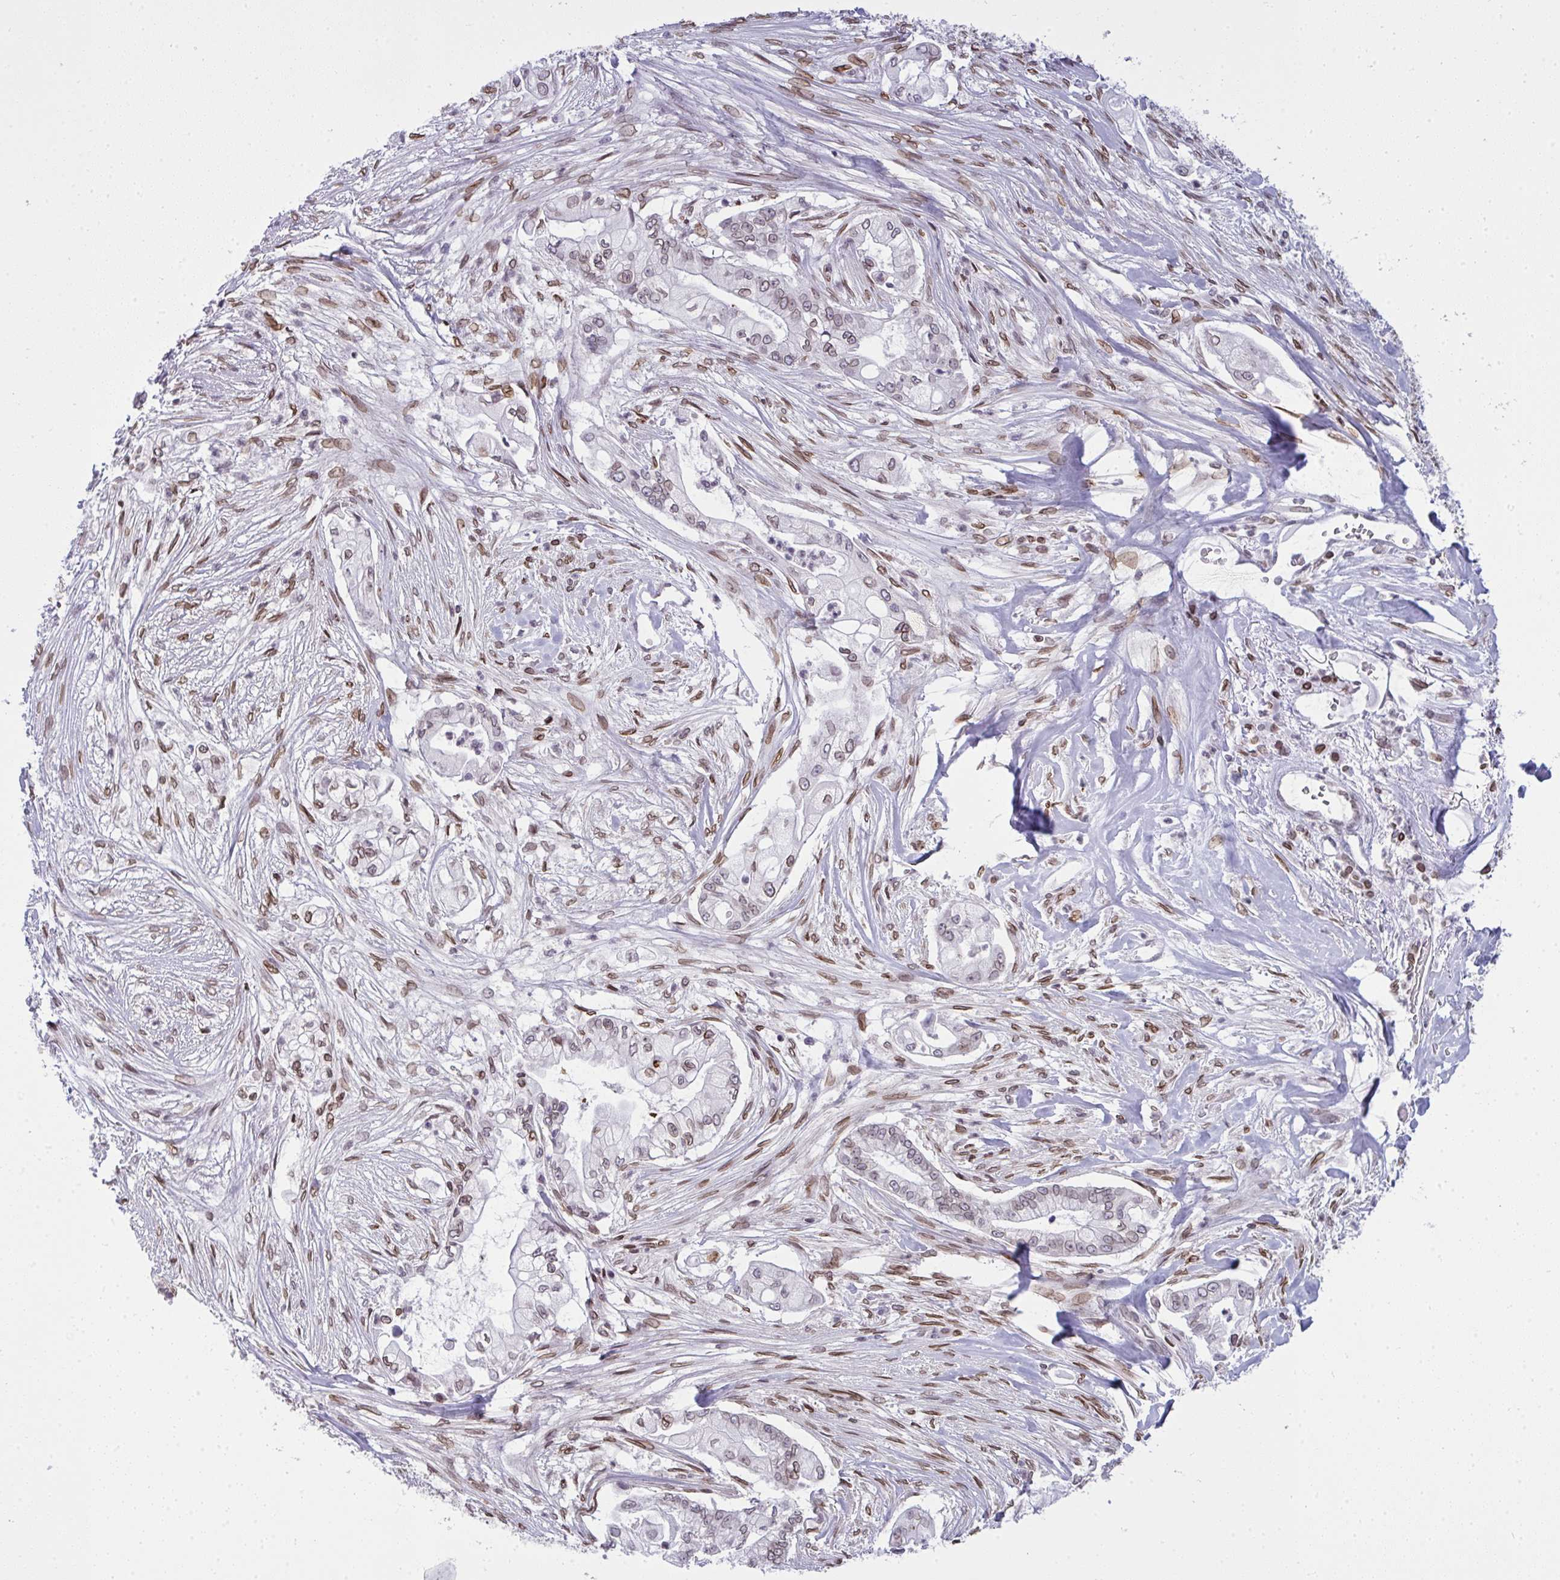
{"staining": {"intensity": "weak", "quantity": "<25%", "location": "cytoplasmic/membranous,nuclear"}, "tissue": "pancreatic cancer", "cell_type": "Tumor cells", "image_type": "cancer", "snomed": [{"axis": "morphology", "description": "Adenocarcinoma, NOS"}, {"axis": "topography", "description": "Pancreas"}], "caption": "Pancreatic cancer was stained to show a protein in brown. There is no significant positivity in tumor cells.", "gene": "LMNB2", "patient": {"sex": "female", "age": 69}}